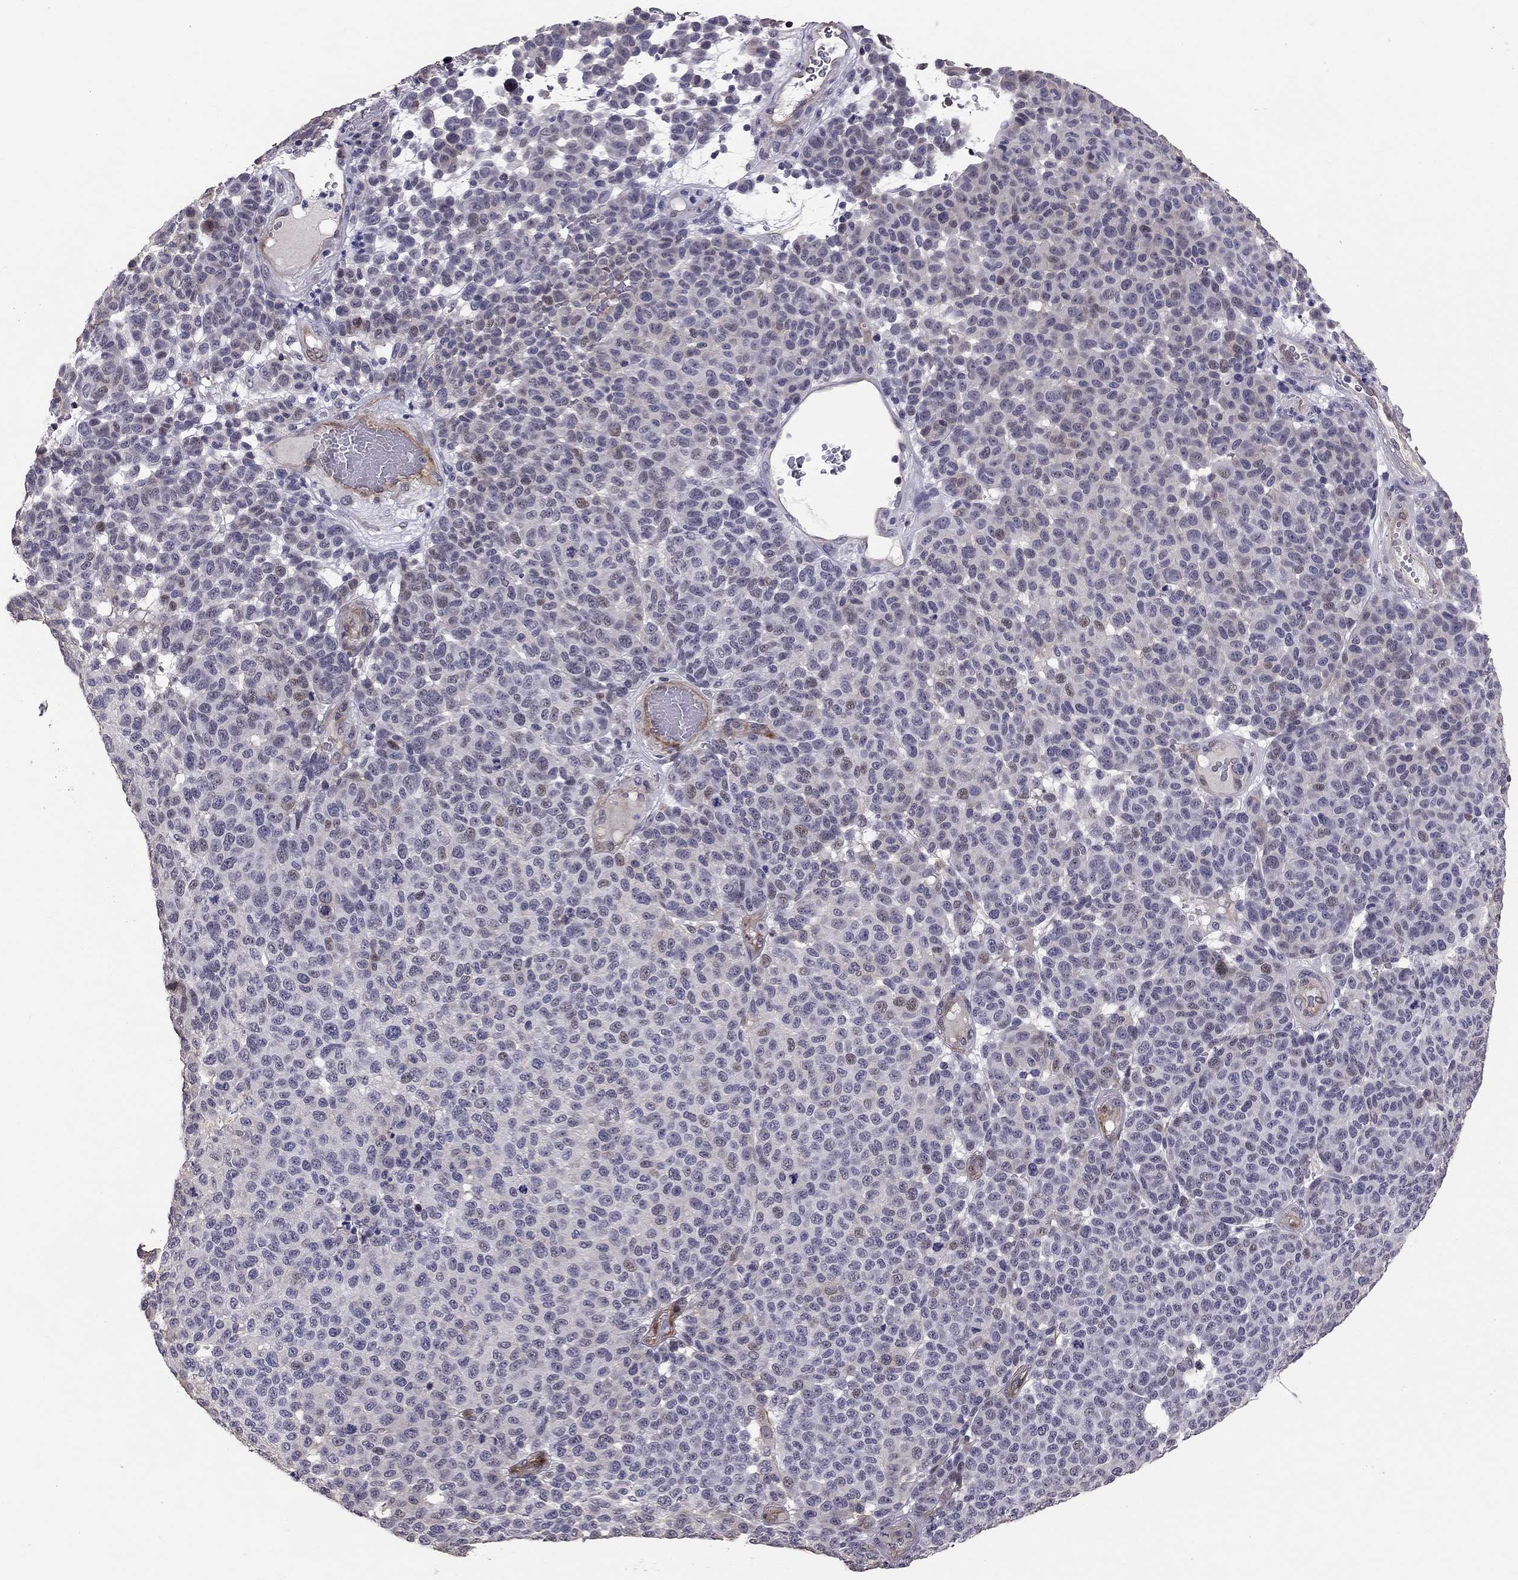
{"staining": {"intensity": "negative", "quantity": "none", "location": "none"}, "tissue": "melanoma", "cell_type": "Tumor cells", "image_type": "cancer", "snomed": [{"axis": "morphology", "description": "Malignant melanoma, NOS"}, {"axis": "topography", "description": "Skin"}], "caption": "Immunohistochemistry (IHC) of melanoma shows no staining in tumor cells. (Brightfield microscopy of DAB (3,3'-diaminobenzidine) immunohistochemistry (IHC) at high magnification).", "gene": "GJB4", "patient": {"sex": "male", "age": 59}}